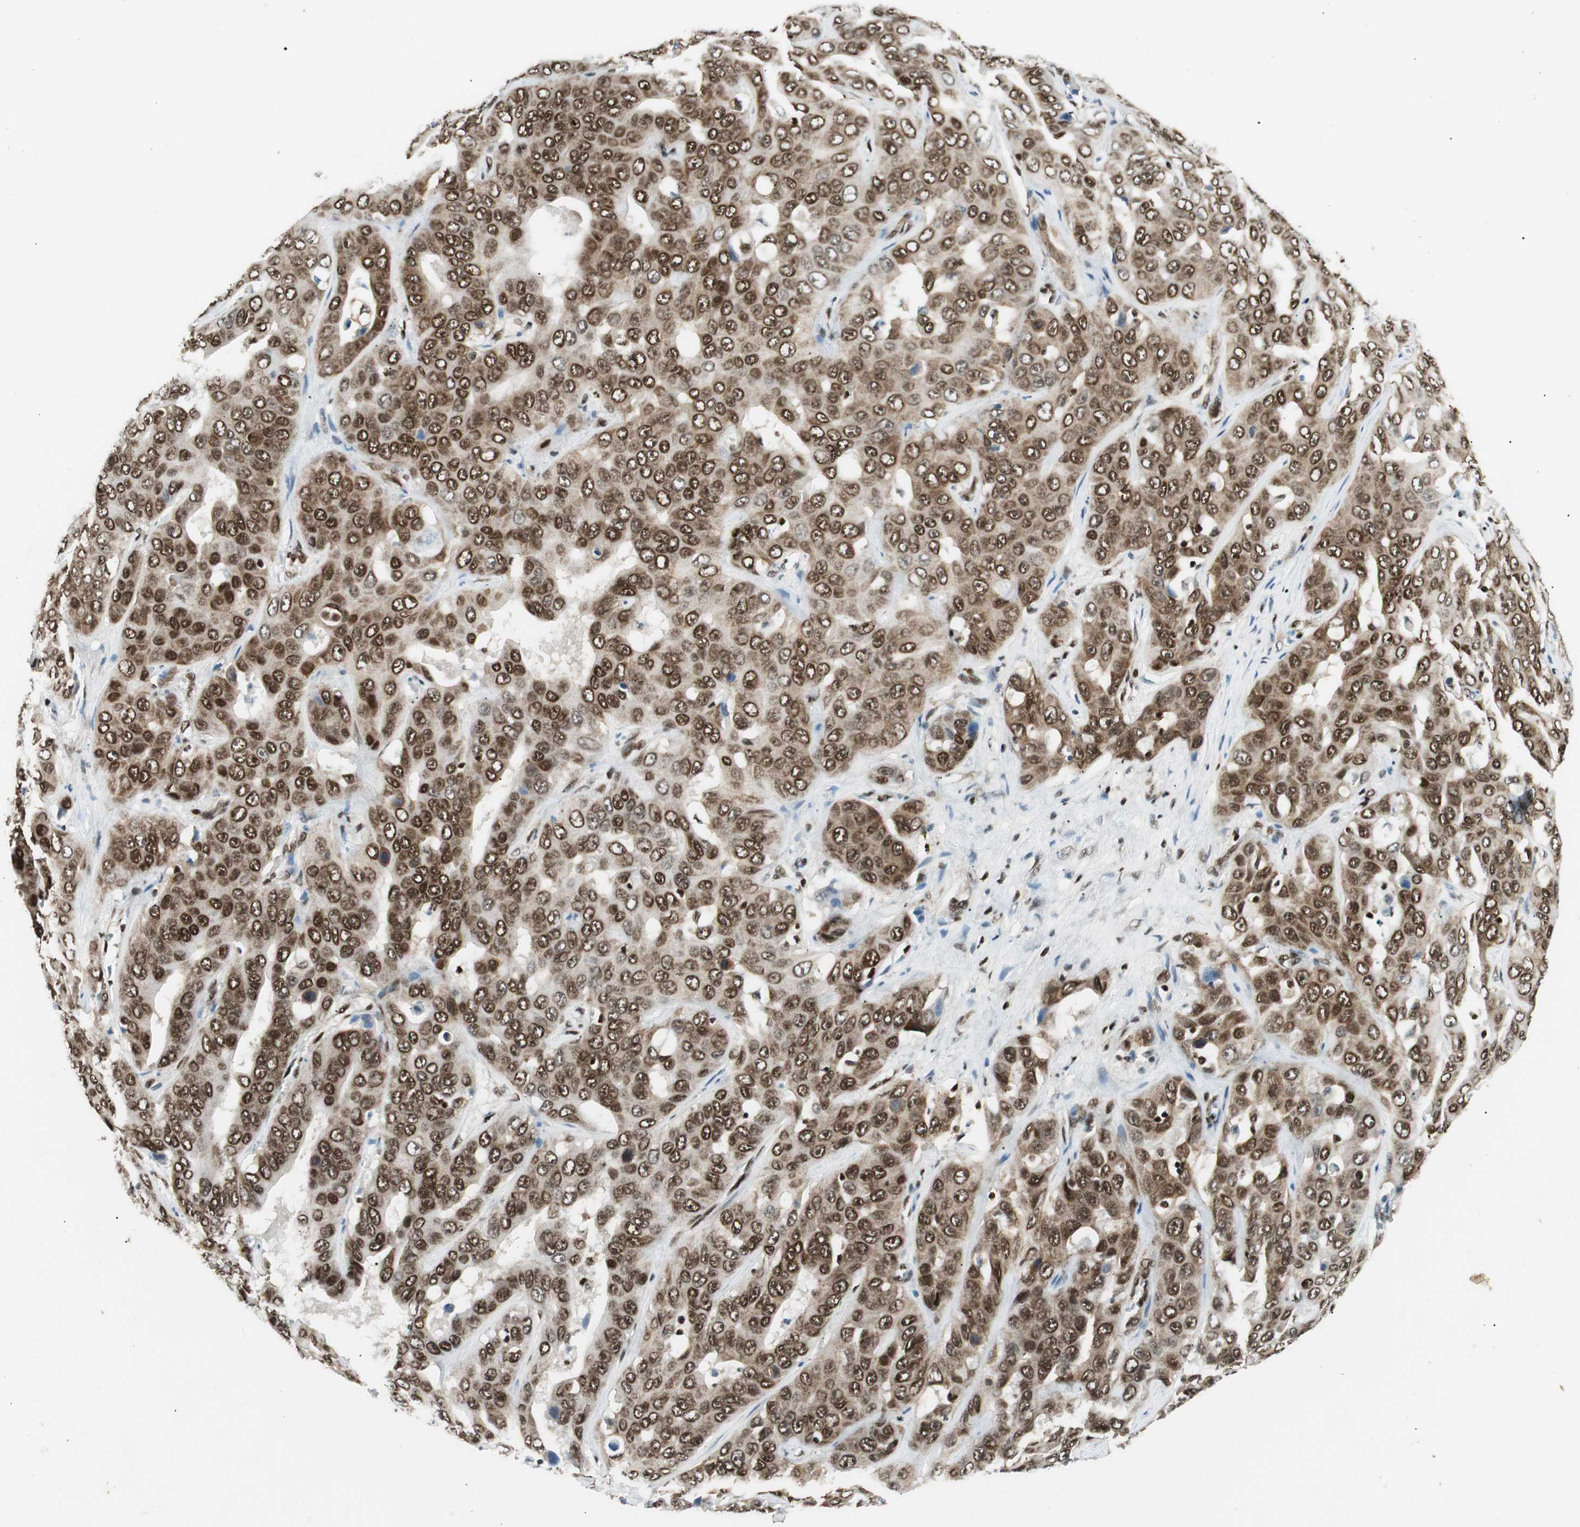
{"staining": {"intensity": "moderate", "quantity": ">75%", "location": "cytoplasmic/membranous,nuclear"}, "tissue": "liver cancer", "cell_type": "Tumor cells", "image_type": "cancer", "snomed": [{"axis": "morphology", "description": "Cholangiocarcinoma"}, {"axis": "topography", "description": "Liver"}], "caption": "Liver cholangiocarcinoma was stained to show a protein in brown. There is medium levels of moderate cytoplasmic/membranous and nuclear staining in about >75% of tumor cells.", "gene": "EWSR1", "patient": {"sex": "female", "age": 52}}